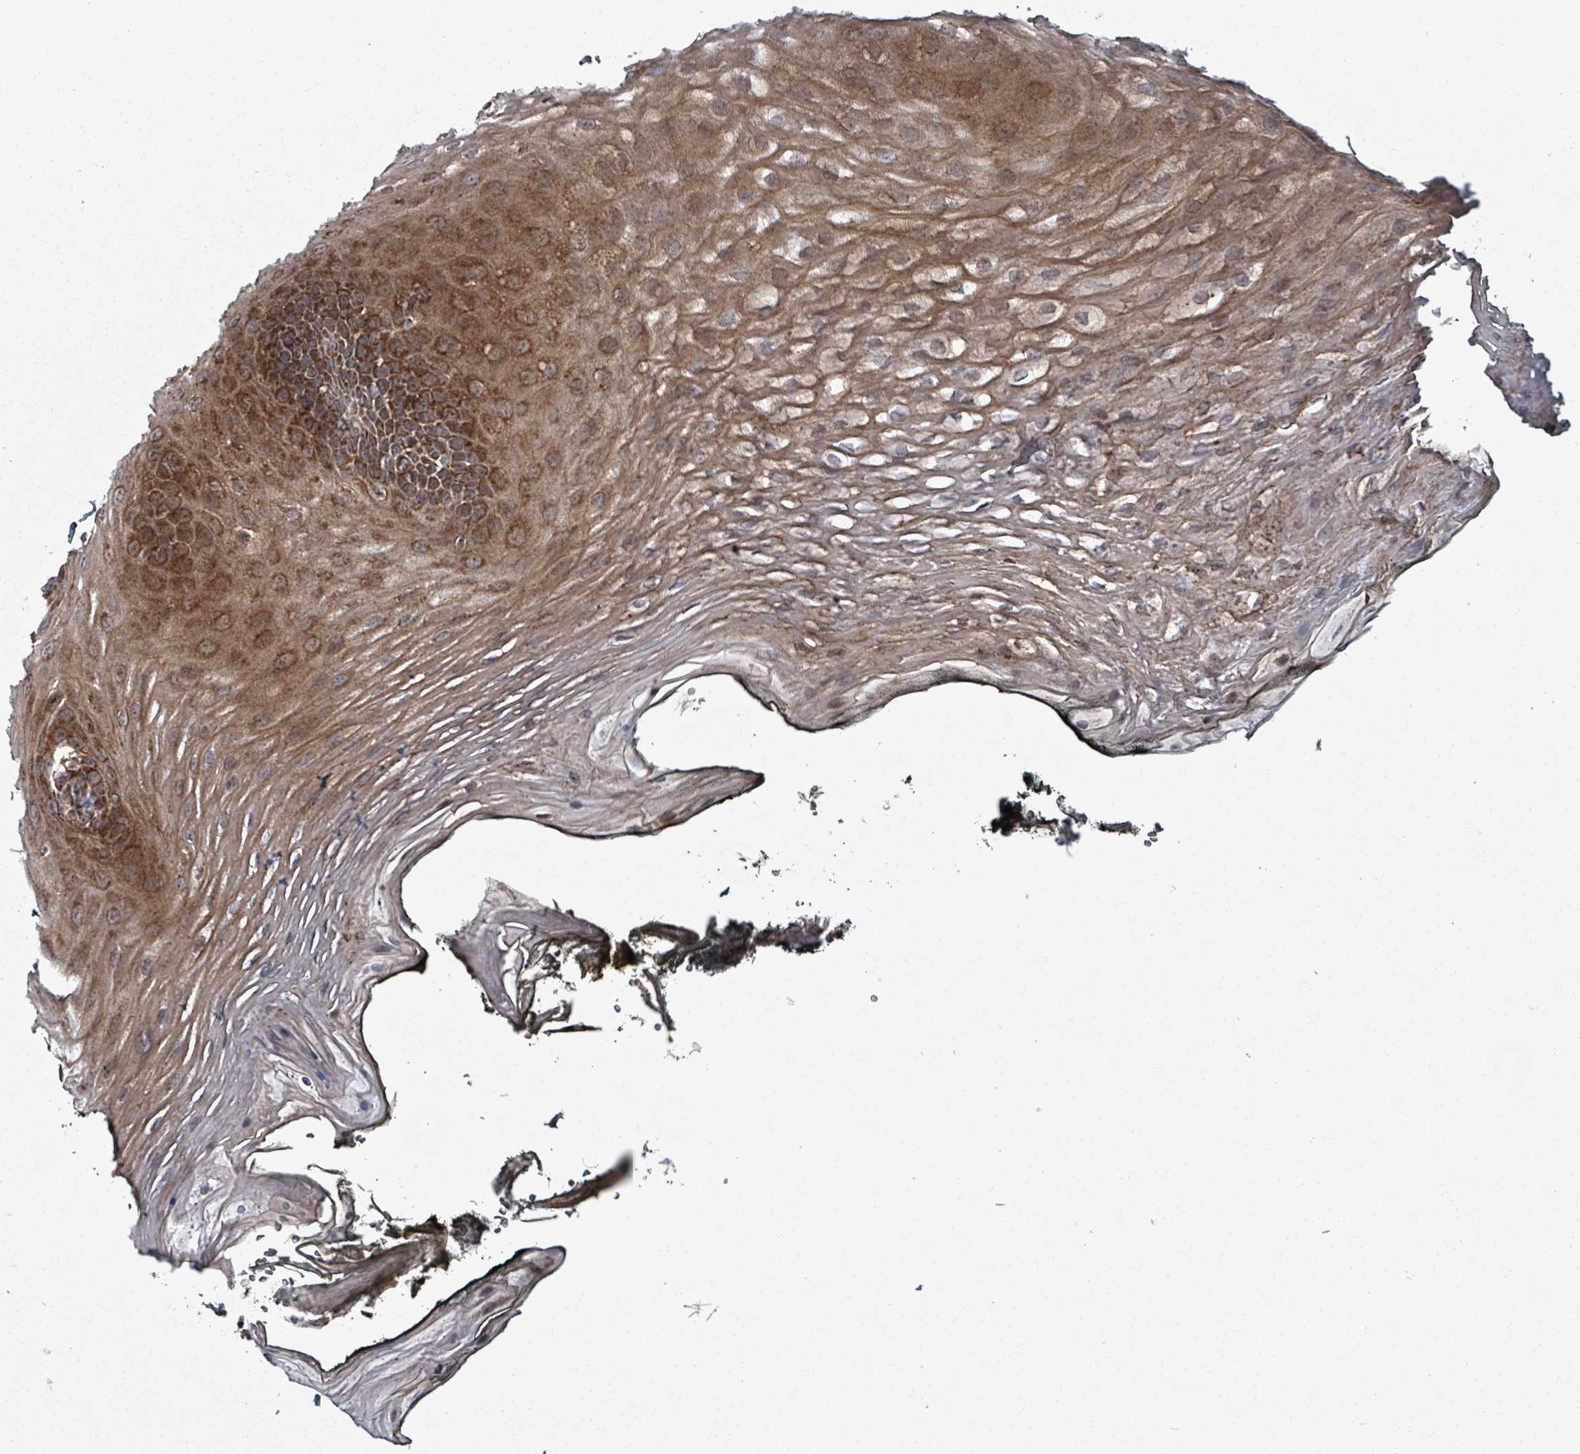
{"staining": {"intensity": "moderate", "quantity": "25%-75%", "location": "cytoplasmic/membranous"}, "tissue": "oral mucosa", "cell_type": "Squamous epithelial cells", "image_type": "normal", "snomed": [{"axis": "morphology", "description": "Normal tissue, NOS"}, {"axis": "topography", "description": "Oral tissue"}, {"axis": "topography", "description": "Tounge, NOS"}], "caption": "Immunohistochemistry of unremarkable oral mucosa shows medium levels of moderate cytoplasmic/membranous expression in approximately 25%-75% of squamous epithelial cells.", "gene": "MRPL4", "patient": {"sex": "female", "age": 81}}